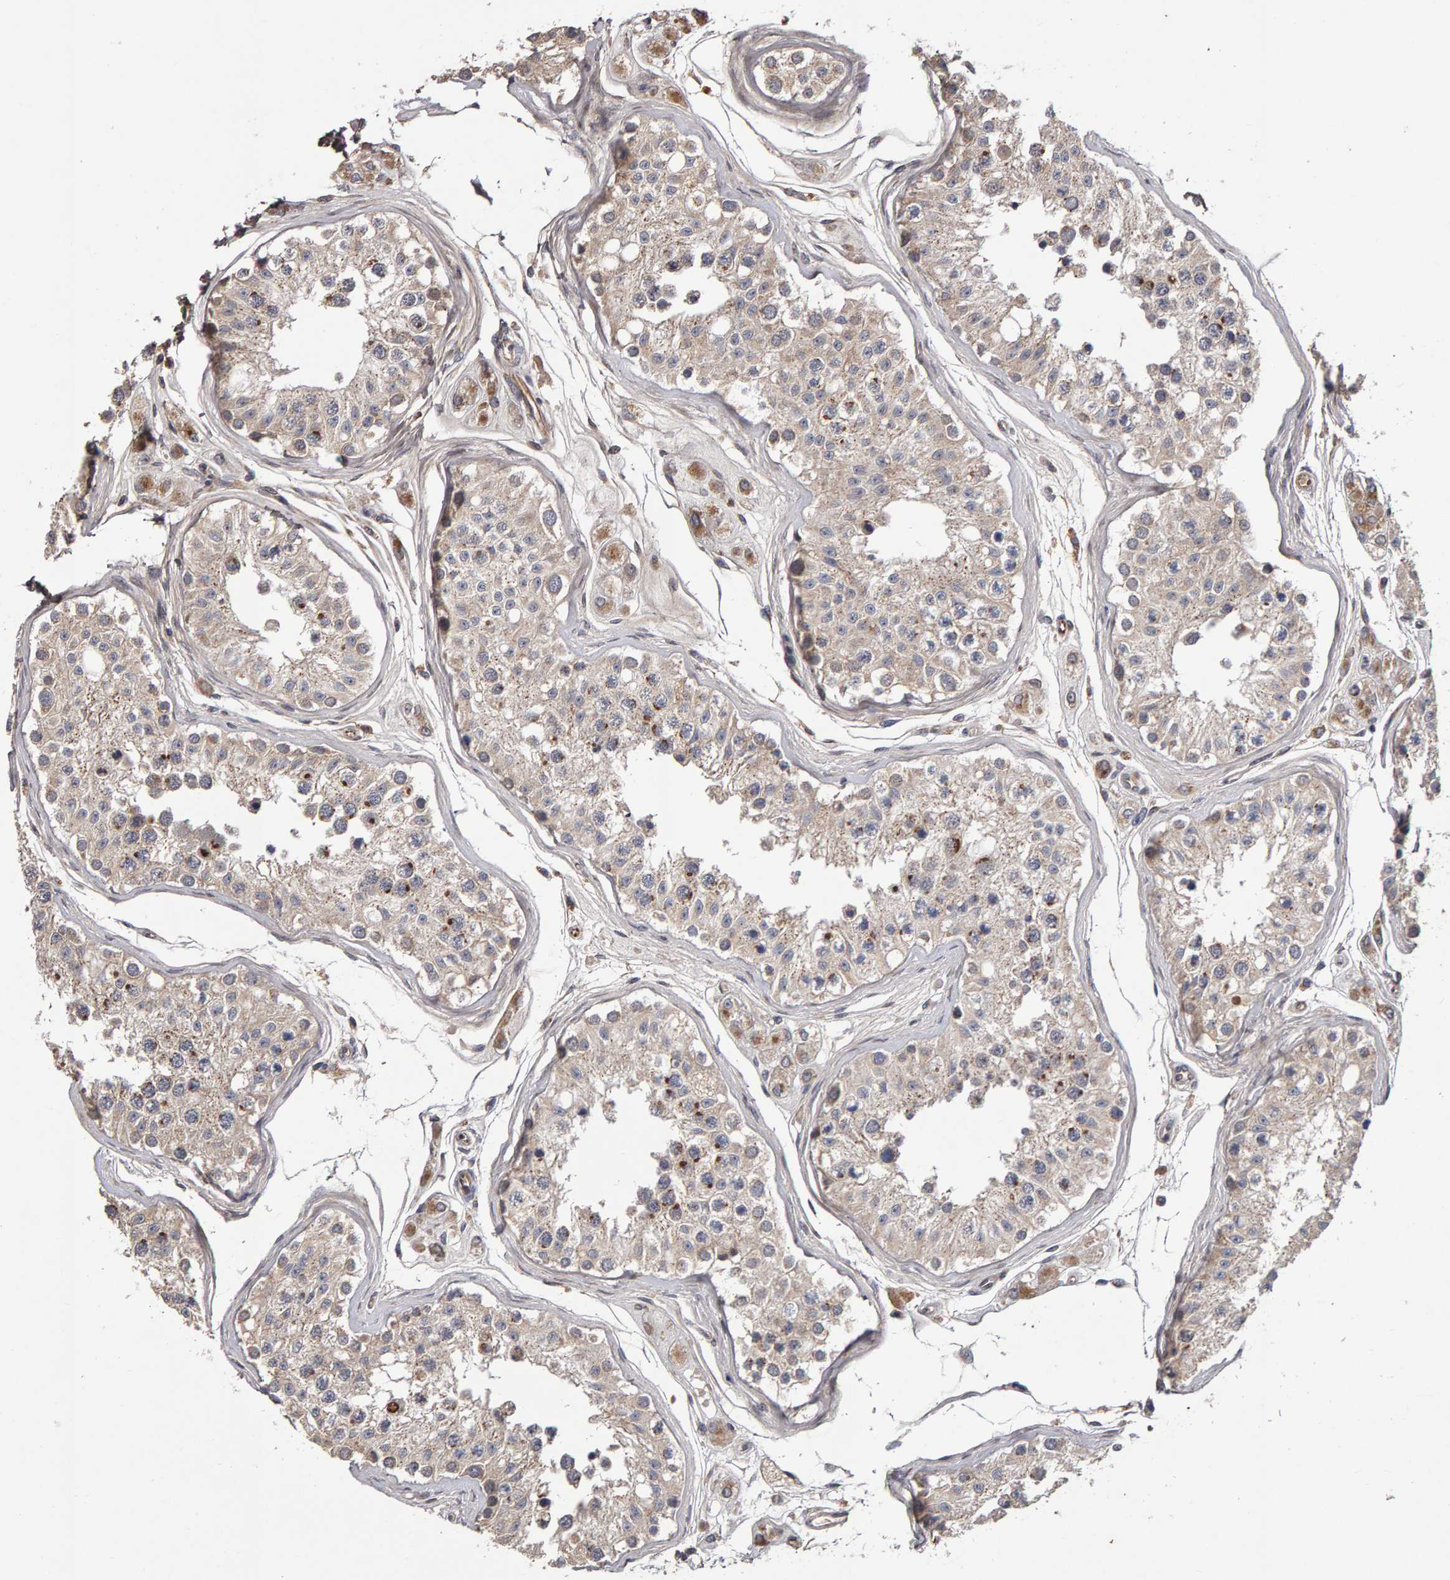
{"staining": {"intensity": "moderate", "quantity": "25%-75%", "location": "cytoplasmic/membranous"}, "tissue": "testis", "cell_type": "Cells in seminiferous ducts", "image_type": "normal", "snomed": [{"axis": "morphology", "description": "Normal tissue, NOS"}, {"axis": "morphology", "description": "Adenocarcinoma, metastatic, NOS"}, {"axis": "topography", "description": "Testis"}], "caption": "A brown stain shows moderate cytoplasmic/membranous positivity of a protein in cells in seminiferous ducts of unremarkable human testis. Immunohistochemistry stains the protein of interest in brown and the nuclei are stained blue.", "gene": "CANT1", "patient": {"sex": "male", "age": 26}}